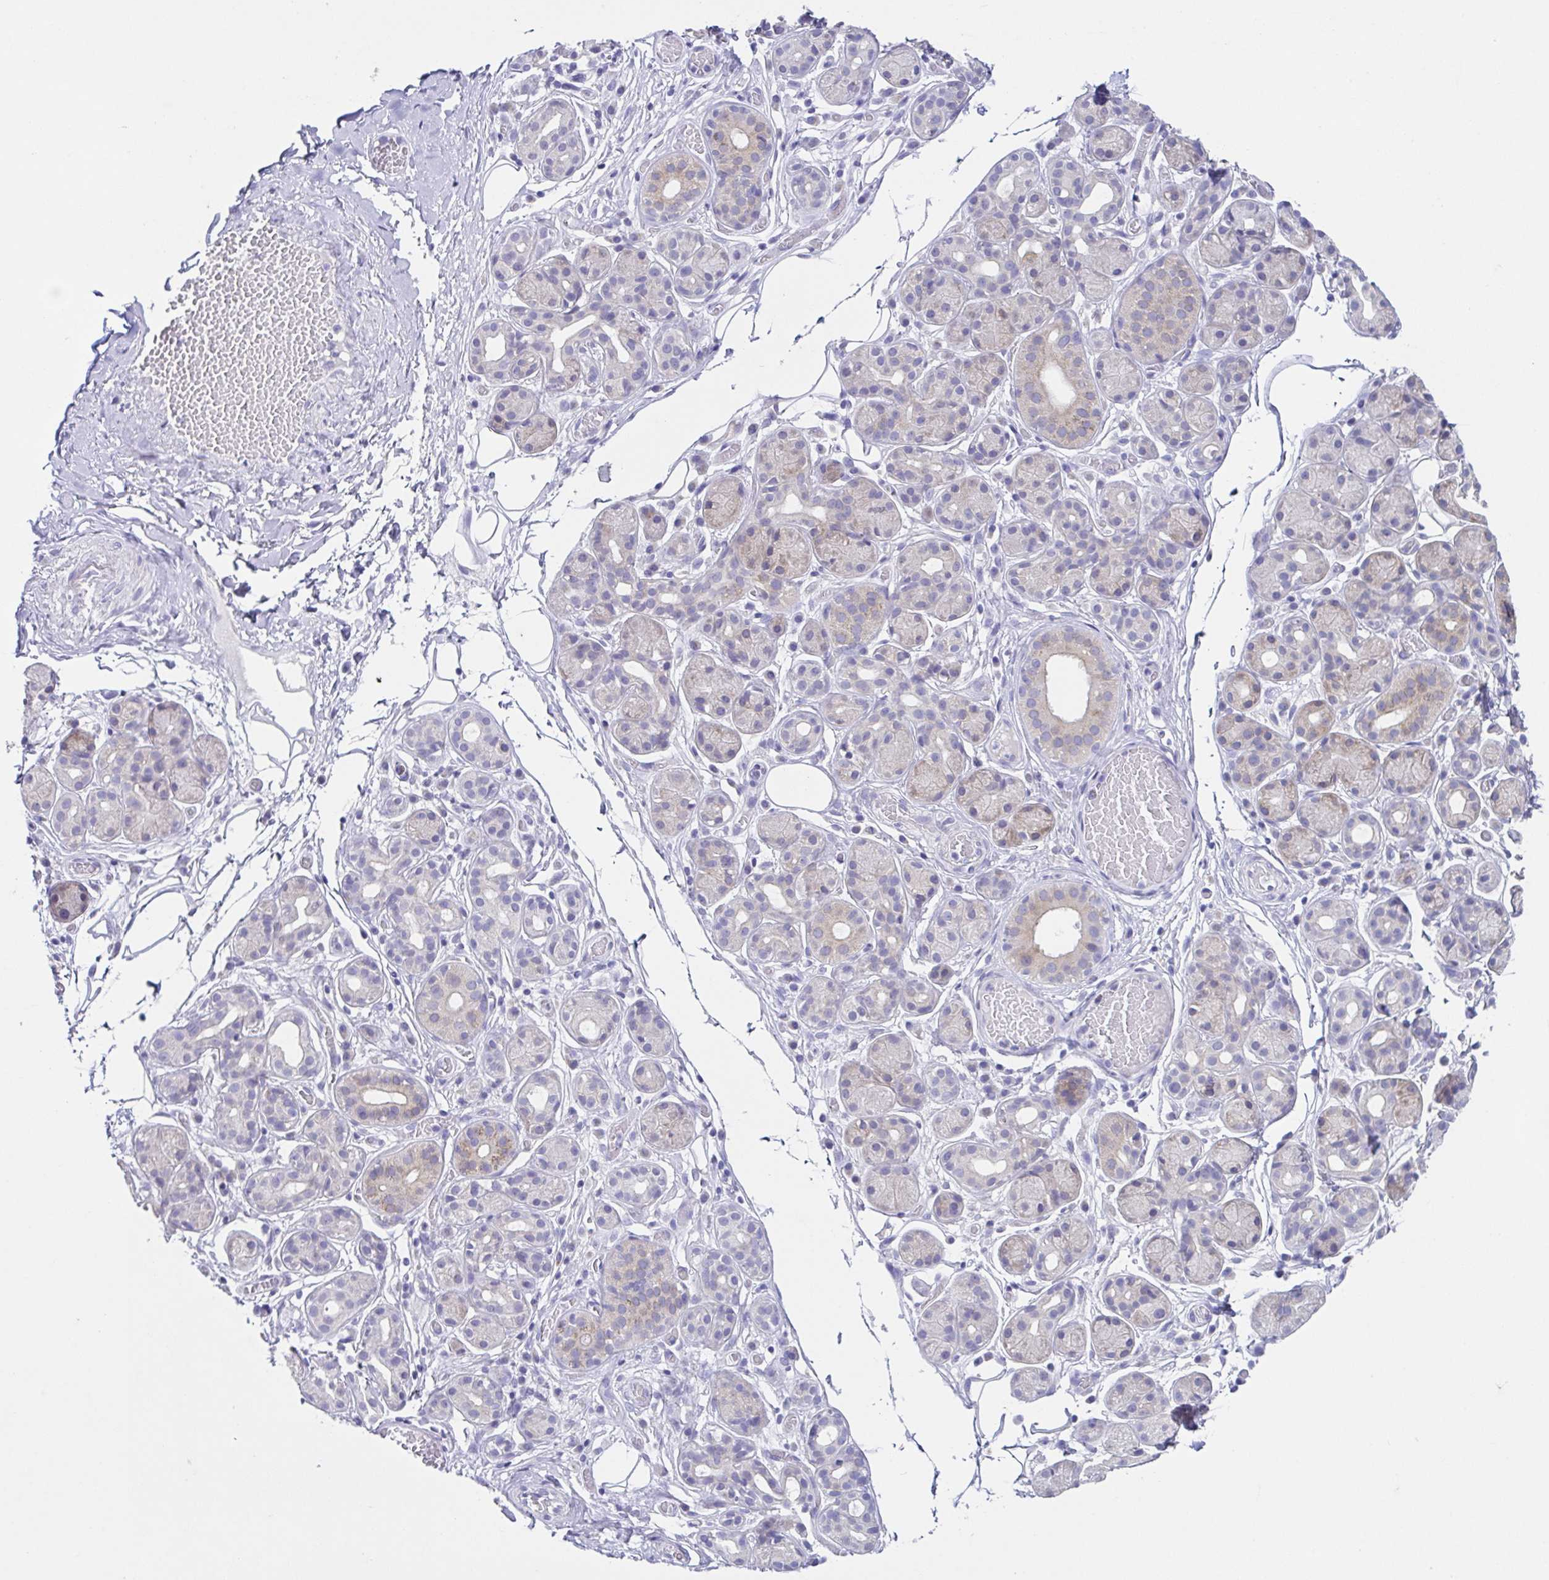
{"staining": {"intensity": "weak", "quantity": "<25%", "location": "cytoplasmic/membranous"}, "tissue": "salivary gland", "cell_type": "Glandular cells", "image_type": "normal", "snomed": [{"axis": "morphology", "description": "Normal tissue, NOS"}, {"axis": "topography", "description": "Salivary gland"}, {"axis": "topography", "description": "Peripheral nerve tissue"}], "caption": "Immunohistochemical staining of normal human salivary gland demonstrates no significant staining in glandular cells.", "gene": "RDH11", "patient": {"sex": "male", "age": 71}}